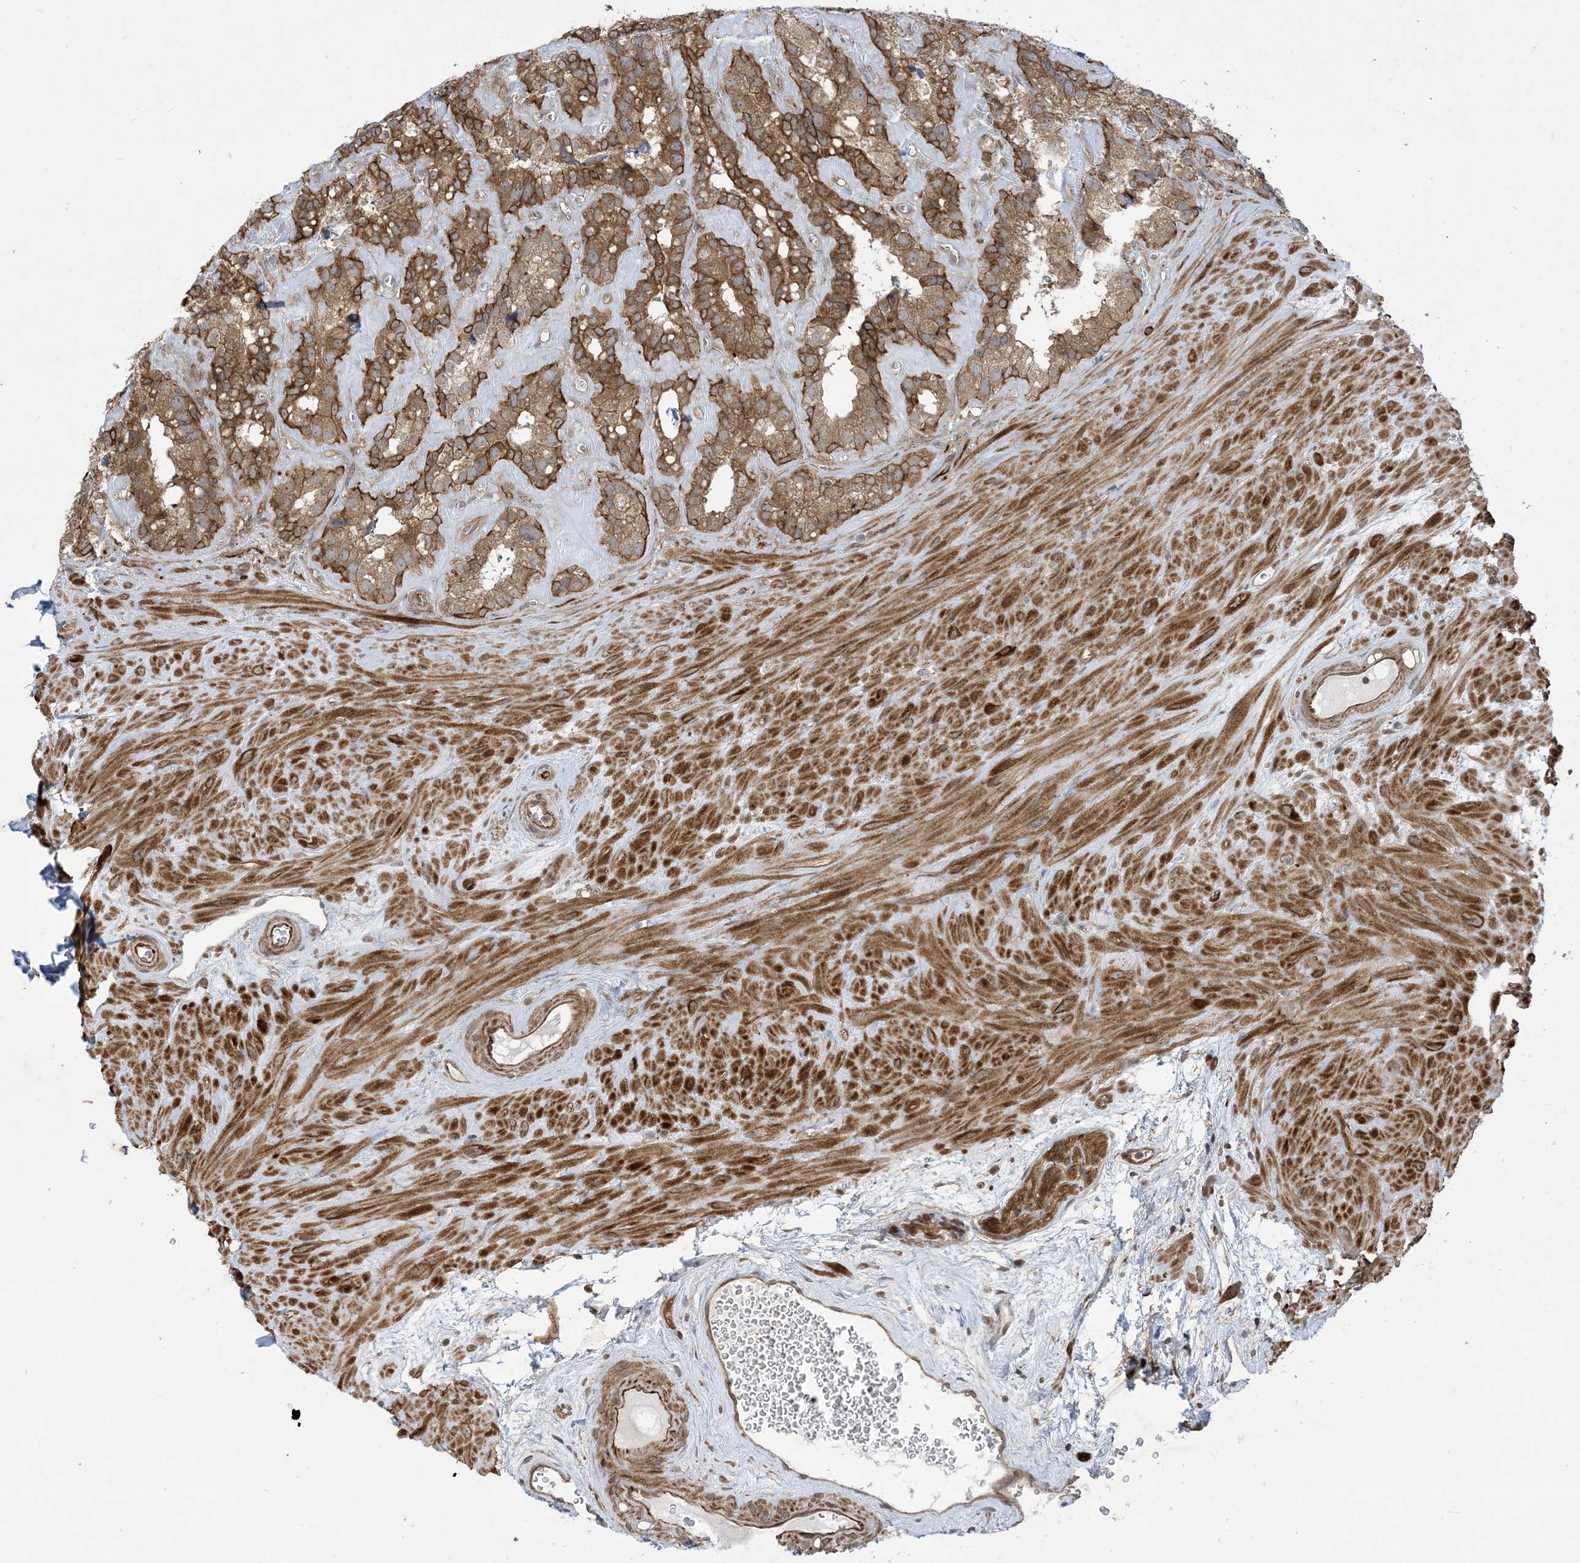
{"staining": {"intensity": "strong", "quantity": ">75%", "location": "cytoplasmic/membranous,nuclear"}, "tissue": "seminal vesicle", "cell_type": "Glandular cells", "image_type": "normal", "snomed": [{"axis": "morphology", "description": "Normal tissue, NOS"}, {"axis": "topography", "description": "Prostate"}, {"axis": "topography", "description": "Seminal veicle"}], "caption": "Immunohistochemical staining of unremarkable human seminal vesicle displays strong cytoplasmic/membranous,nuclear protein staining in approximately >75% of glandular cells.", "gene": "SOGA3", "patient": {"sex": "male", "age": 59}}